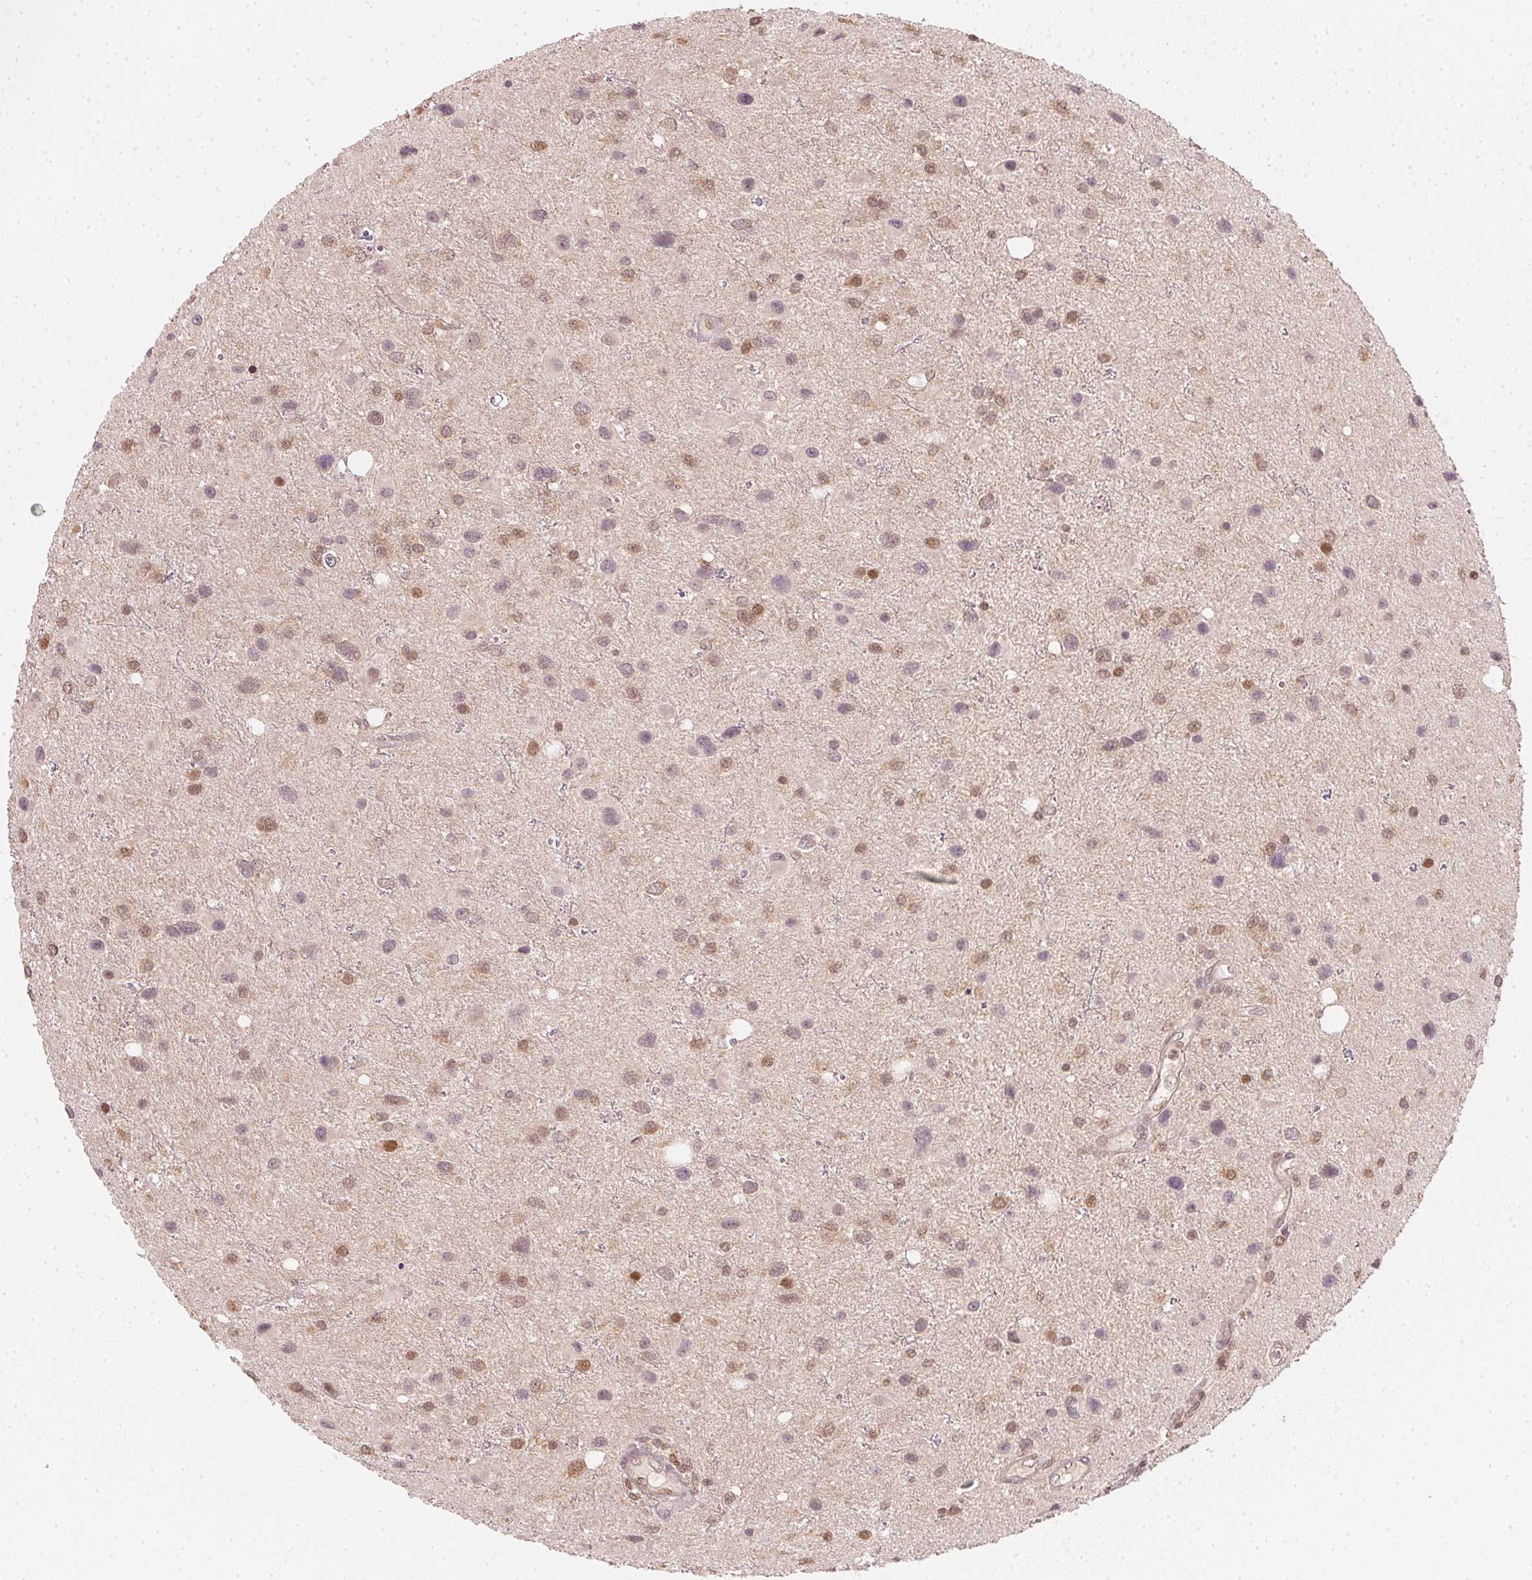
{"staining": {"intensity": "weak", "quantity": ">75%", "location": "nuclear"}, "tissue": "glioma", "cell_type": "Tumor cells", "image_type": "cancer", "snomed": [{"axis": "morphology", "description": "Glioma, malignant, Low grade"}, {"axis": "topography", "description": "Brain"}], "caption": "Tumor cells exhibit low levels of weak nuclear staining in approximately >75% of cells in human malignant glioma (low-grade).", "gene": "UBE2L3", "patient": {"sex": "female", "age": 32}}